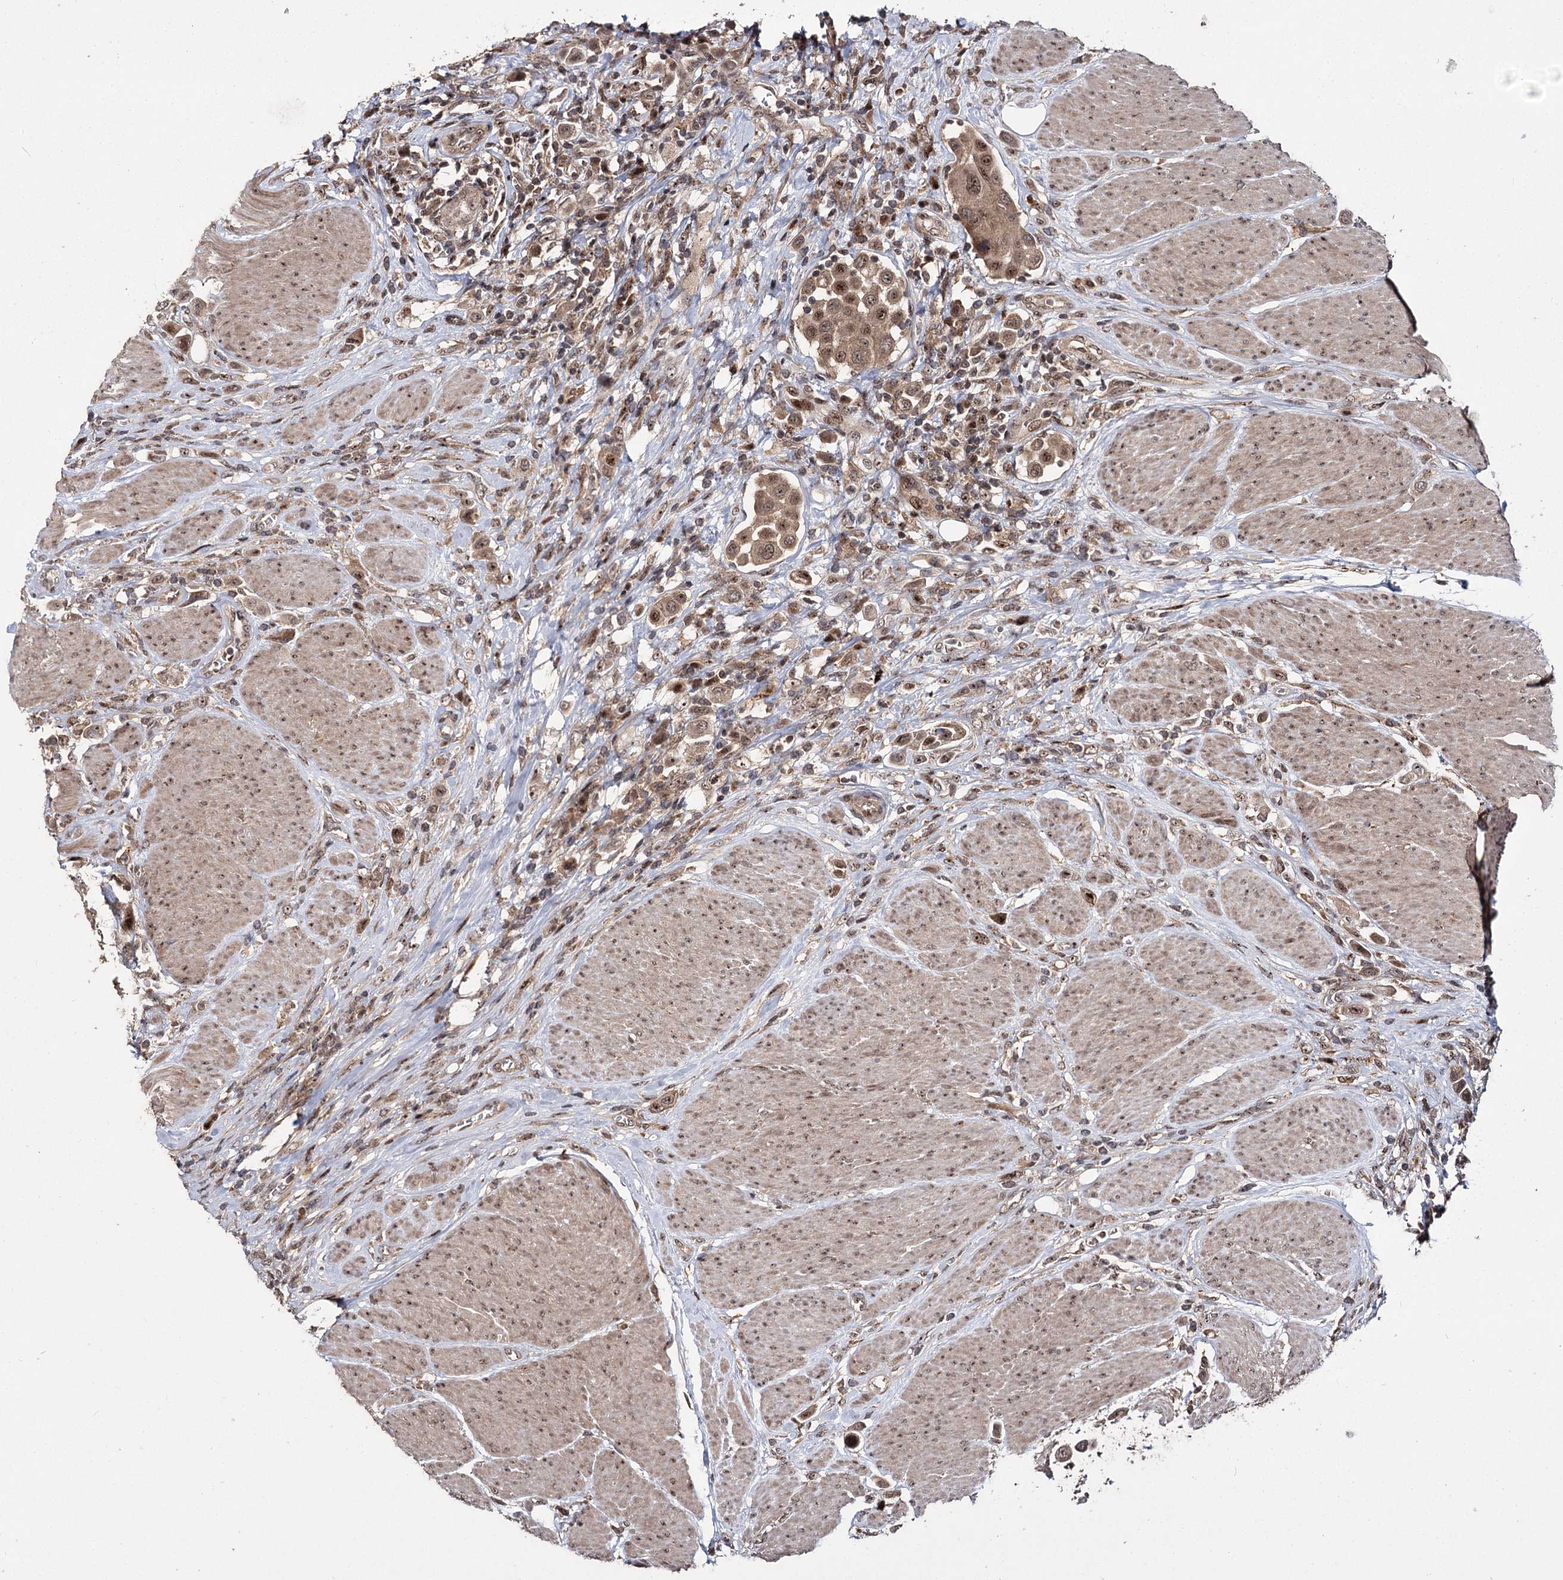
{"staining": {"intensity": "moderate", "quantity": ">75%", "location": "cytoplasmic/membranous,nuclear"}, "tissue": "urothelial cancer", "cell_type": "Tumor cells", "image_type": "cancer", "snomed": [{"axis": "morphology", "description": "Urothelial carcinoma, High grade"}, {"axis": "topography", "description": "Urinary bladder"}], "caption": "IHC histopathology image of neoplastic tissue: high-grade urothelial carcinoma stained using immunohistochemistry (IHC) demonstrates medium levels of moderate protein expression localized specifically in the cytoplasmic/membranous and nuclear of tumor cells, appearing as a cytoplasmic/membranous and nuclear brown color.", "gene": "MKNK2", "patient": {"sex": "male", "age": 50}}